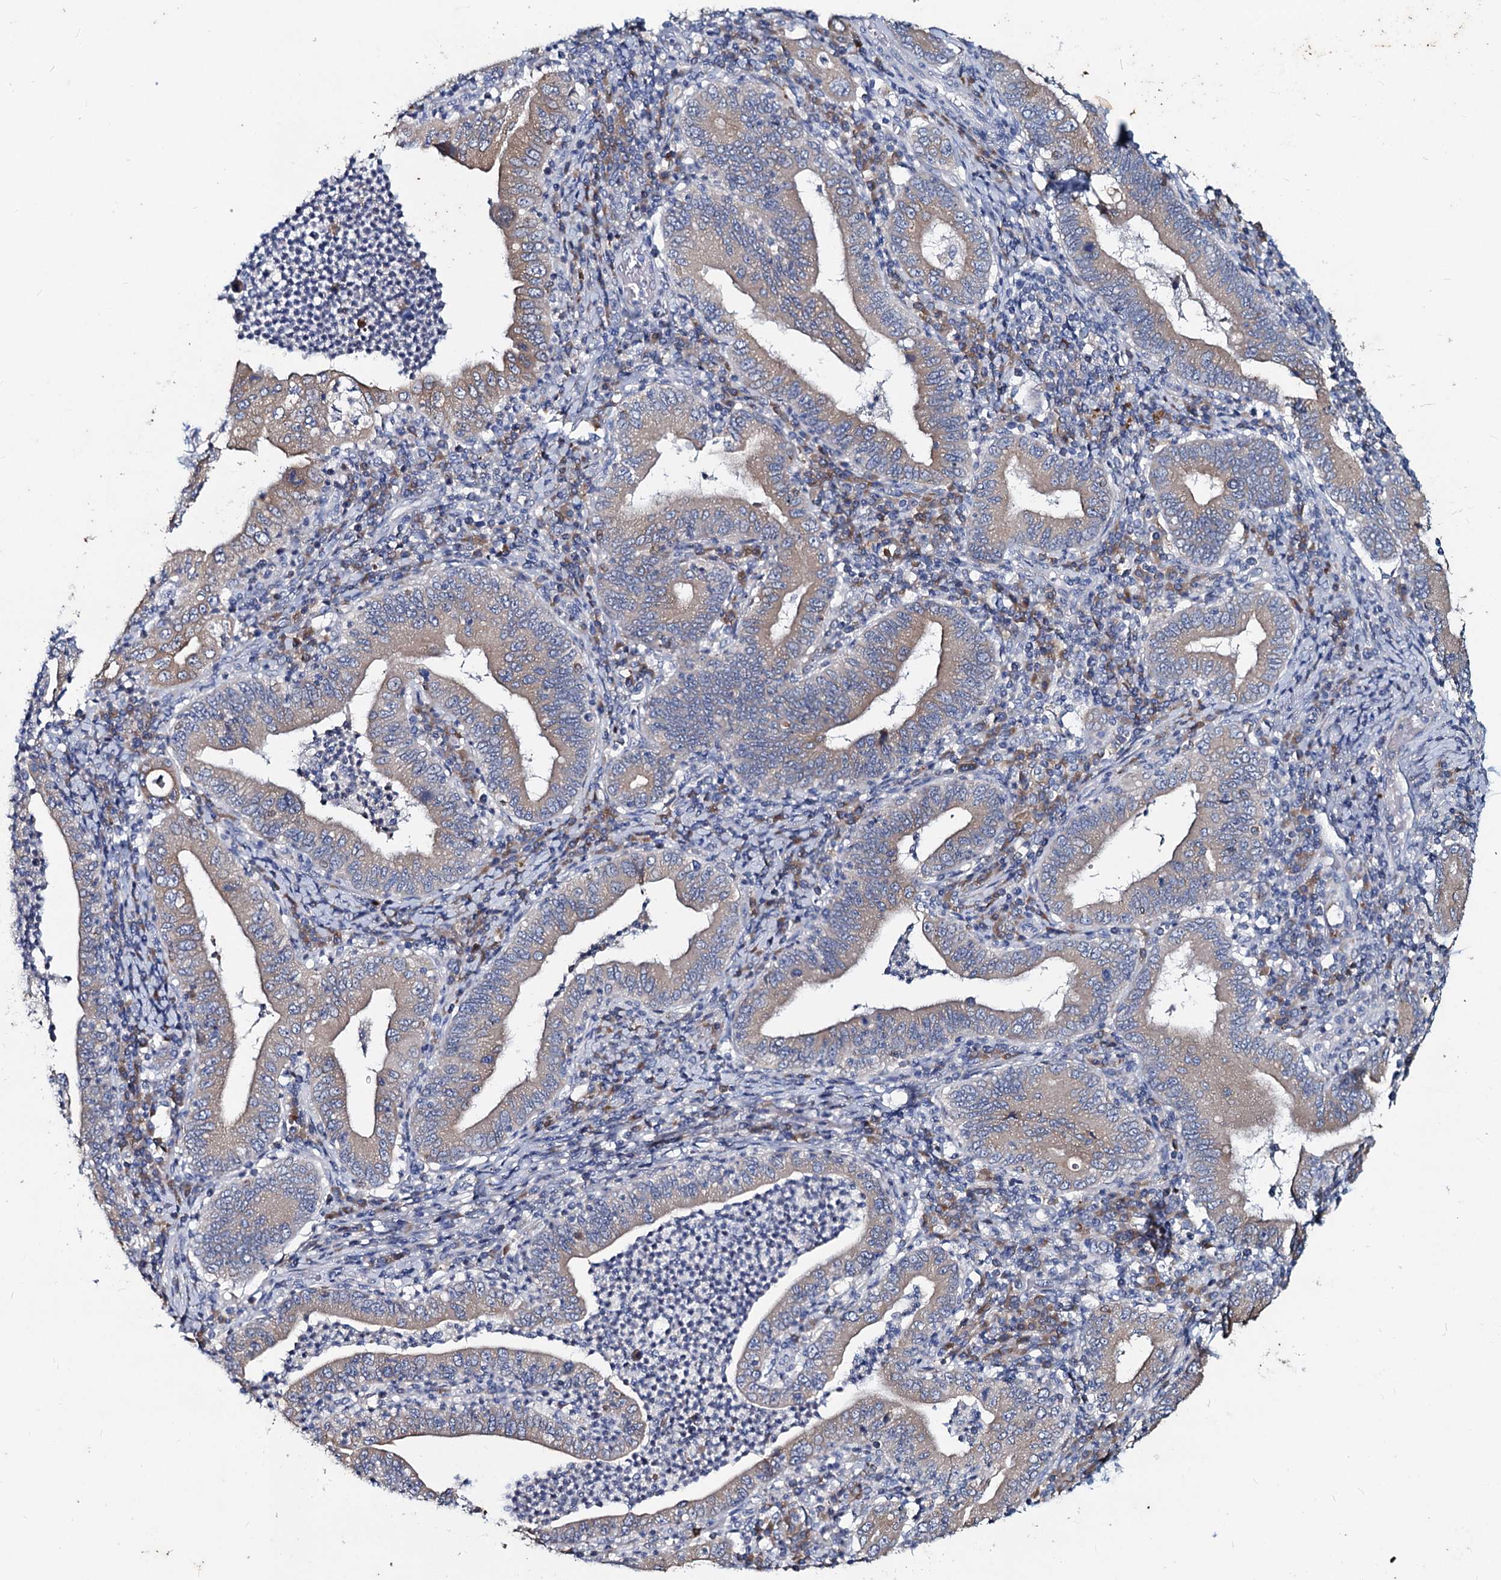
{"staining": {"intensity": "weak", "quantity": "25%-75%", "location": "cytoplasmic/membranous"}, "tissue": "stomach cancer", "cell_type": "Tumor cells", "image_type": "cancer", "snomed": [{"axis": "morphology", "description": "Normal tissue, NOS"}, {"axis": "morphology", "description": "Adenocarcinoma, NOS"}, {"axis": "topography", "description": "Esophagus"}, {"axis": "topography", "description": "Stomach, upper"}, {"axis": "topography", "description": "Peripheral nerve tissue"}], "caption": "Weak cytoplasmic/membranous positivity is present in approximately 25%-75% of tumor cells in stomach cancer (adenocarcinoma). The staining was performed using DAB (3,3'-diaminobenzidine) to visualize the protein expression in brown, while the nuclei were stained in blue with hematoxylin (Magnification: 20x).", "gene": "TMX2", "patient": {"sex": "male", "age": 62}}